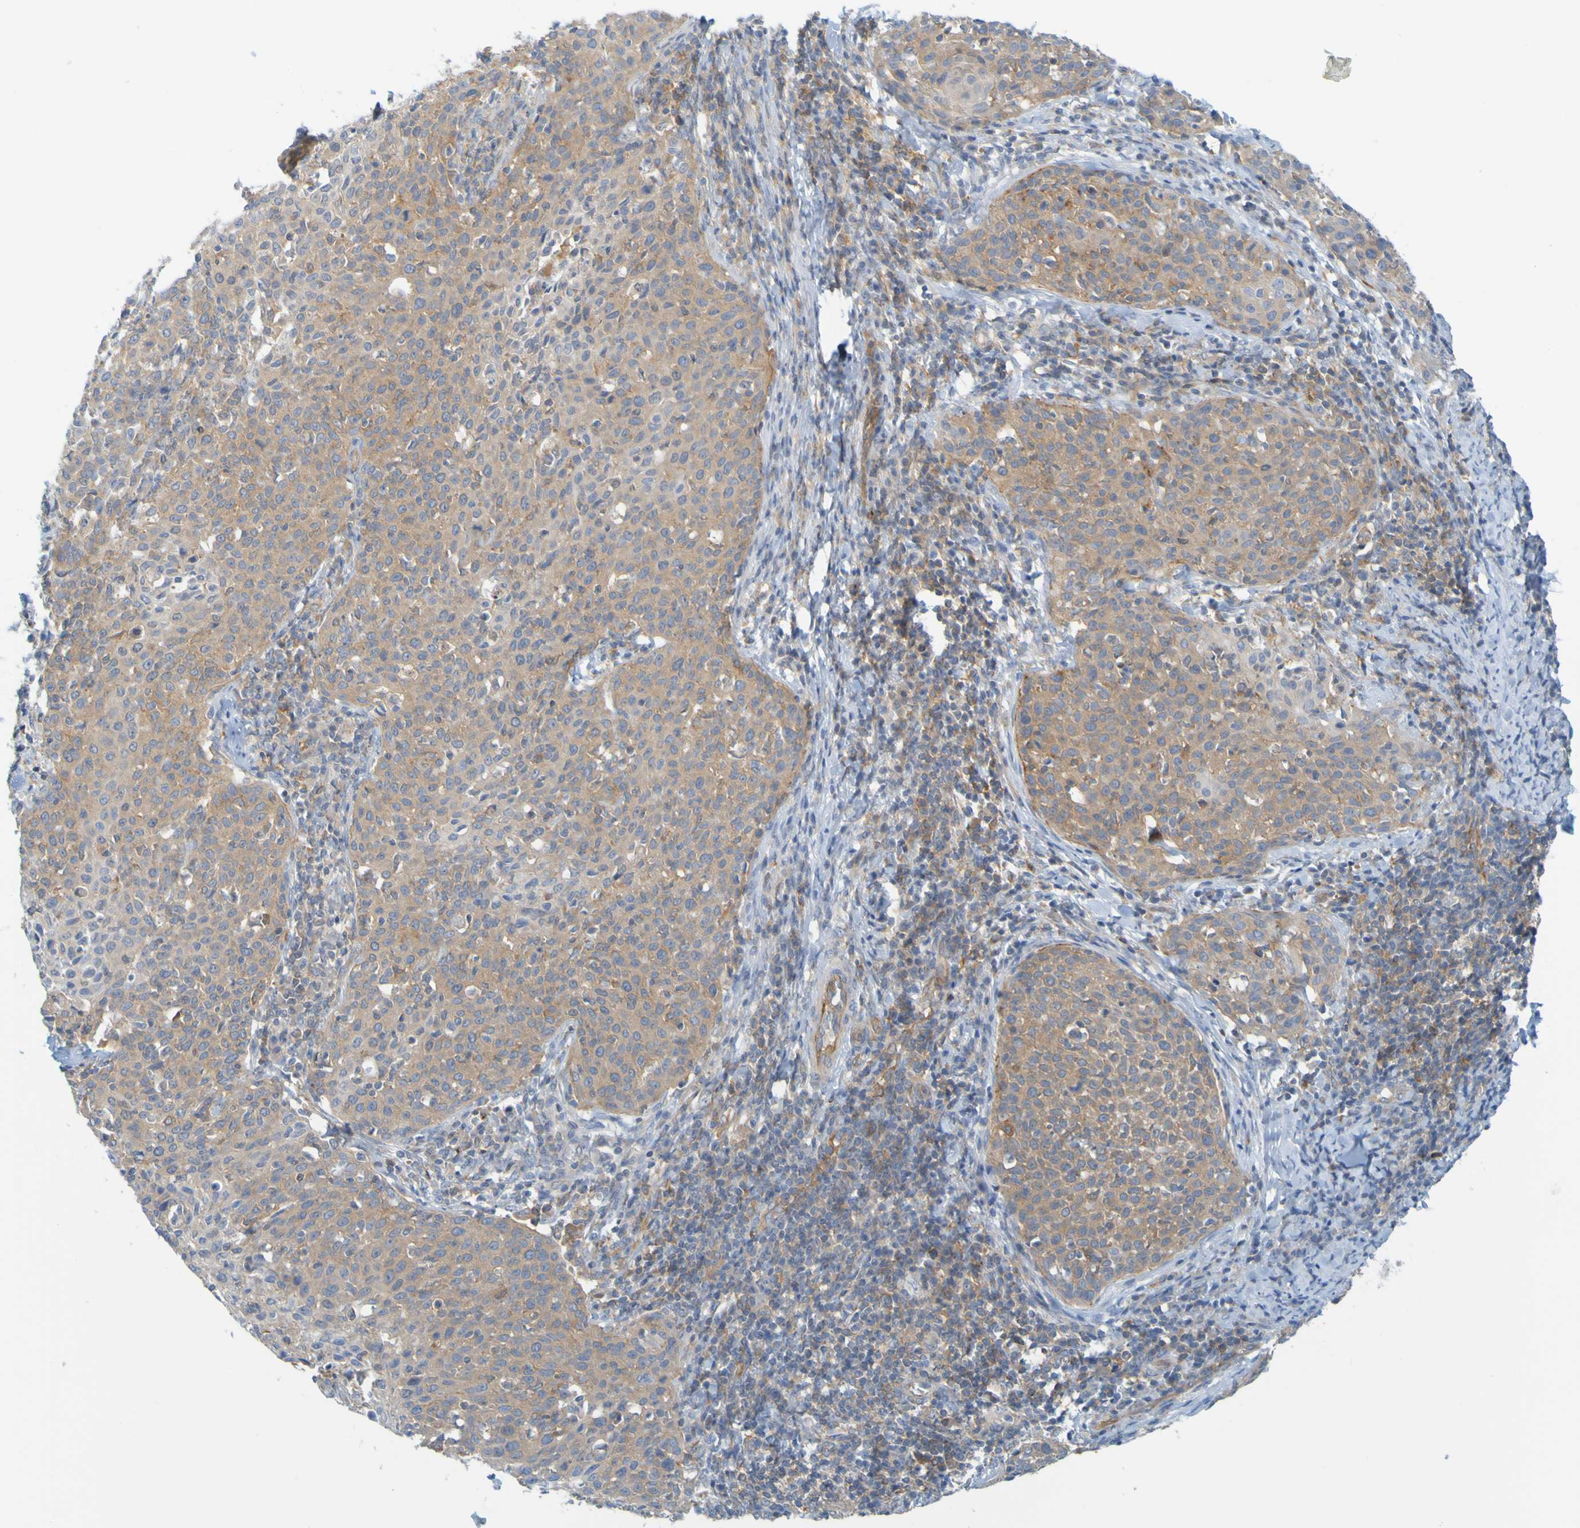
{"staining": {"intensity": "moderate", "quantity": ">75%", "location": "cytoplasmic/membranous"}, "tissue": "cervical cancer", "cell_type": "Tumor cells", "image_type": "cancer", "snomed": [{"axis": "morphology", "description": "Squamous cell carcinoma, NOS"}, {"axis": "topography", "description": "Cervix"}], "caption": "Squamous cell carcinoma (cervical) tissue reveals moderate cytoplasmic/membranous positivity in about >75% of tumor cells, visualized by immunohistochemistry.", "gene": "APPL1", "patient": {"sex": "female", "age": 38}}